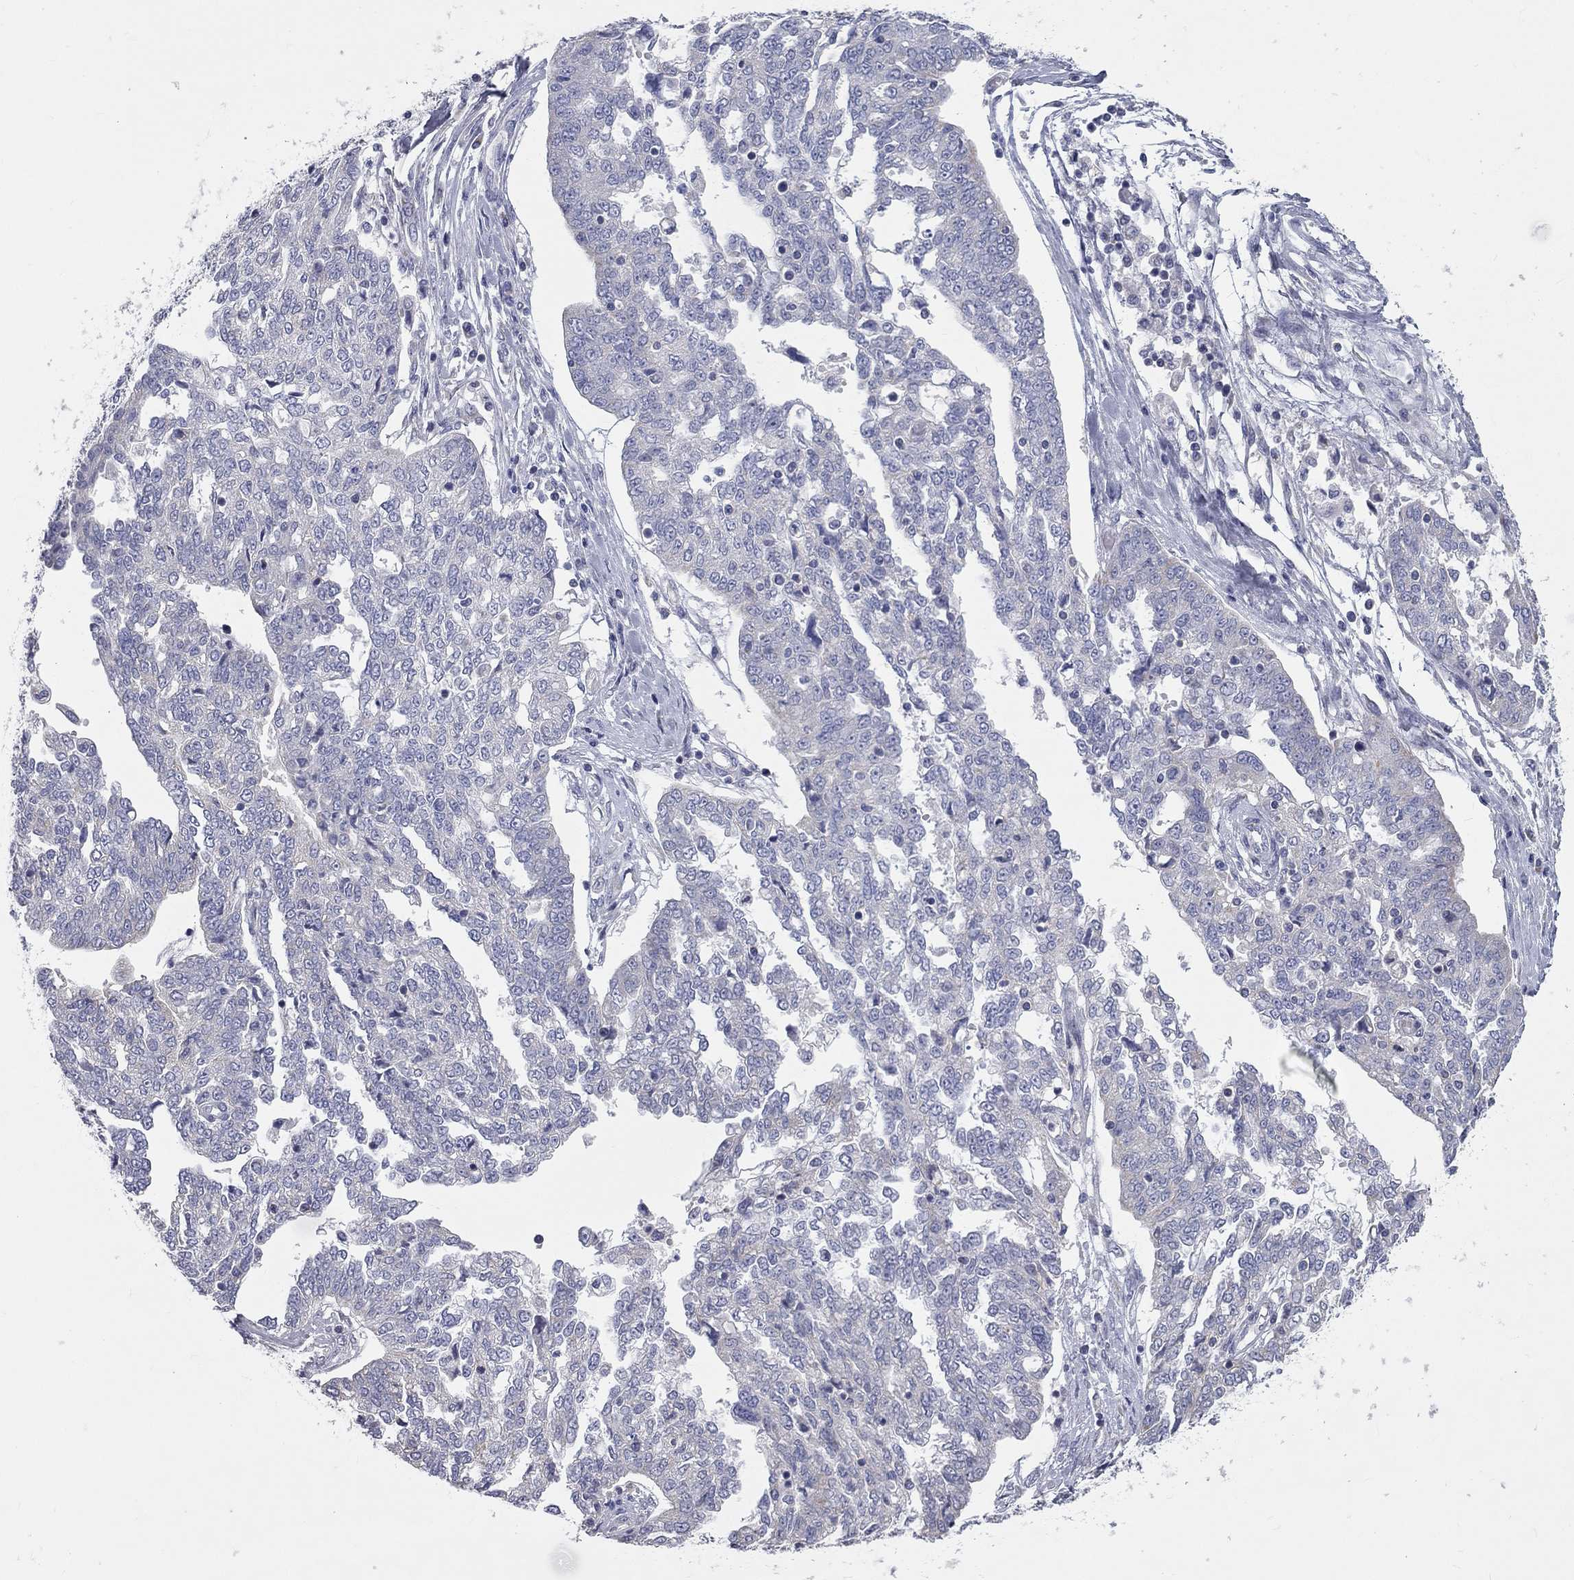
{"staining": {"intensity": "negative", "quantity": "none", "location": "none"}, "tissue": "ovarian cancer", "cell_type": "Tumor cells", "image_type": "cancer", "snomed": [{"axis": "morphology", "description": "Cystadenocarcinoma, serous, NOS"}, {"axis": "topography", "description": "Ovary"}], "caption": "Tumor cells are negative for protein expression in human ovarian cancer (serous cystadenocarcinoma).", "gene": "CFAP161", "patient": {"sex": "female", "age": 67}}